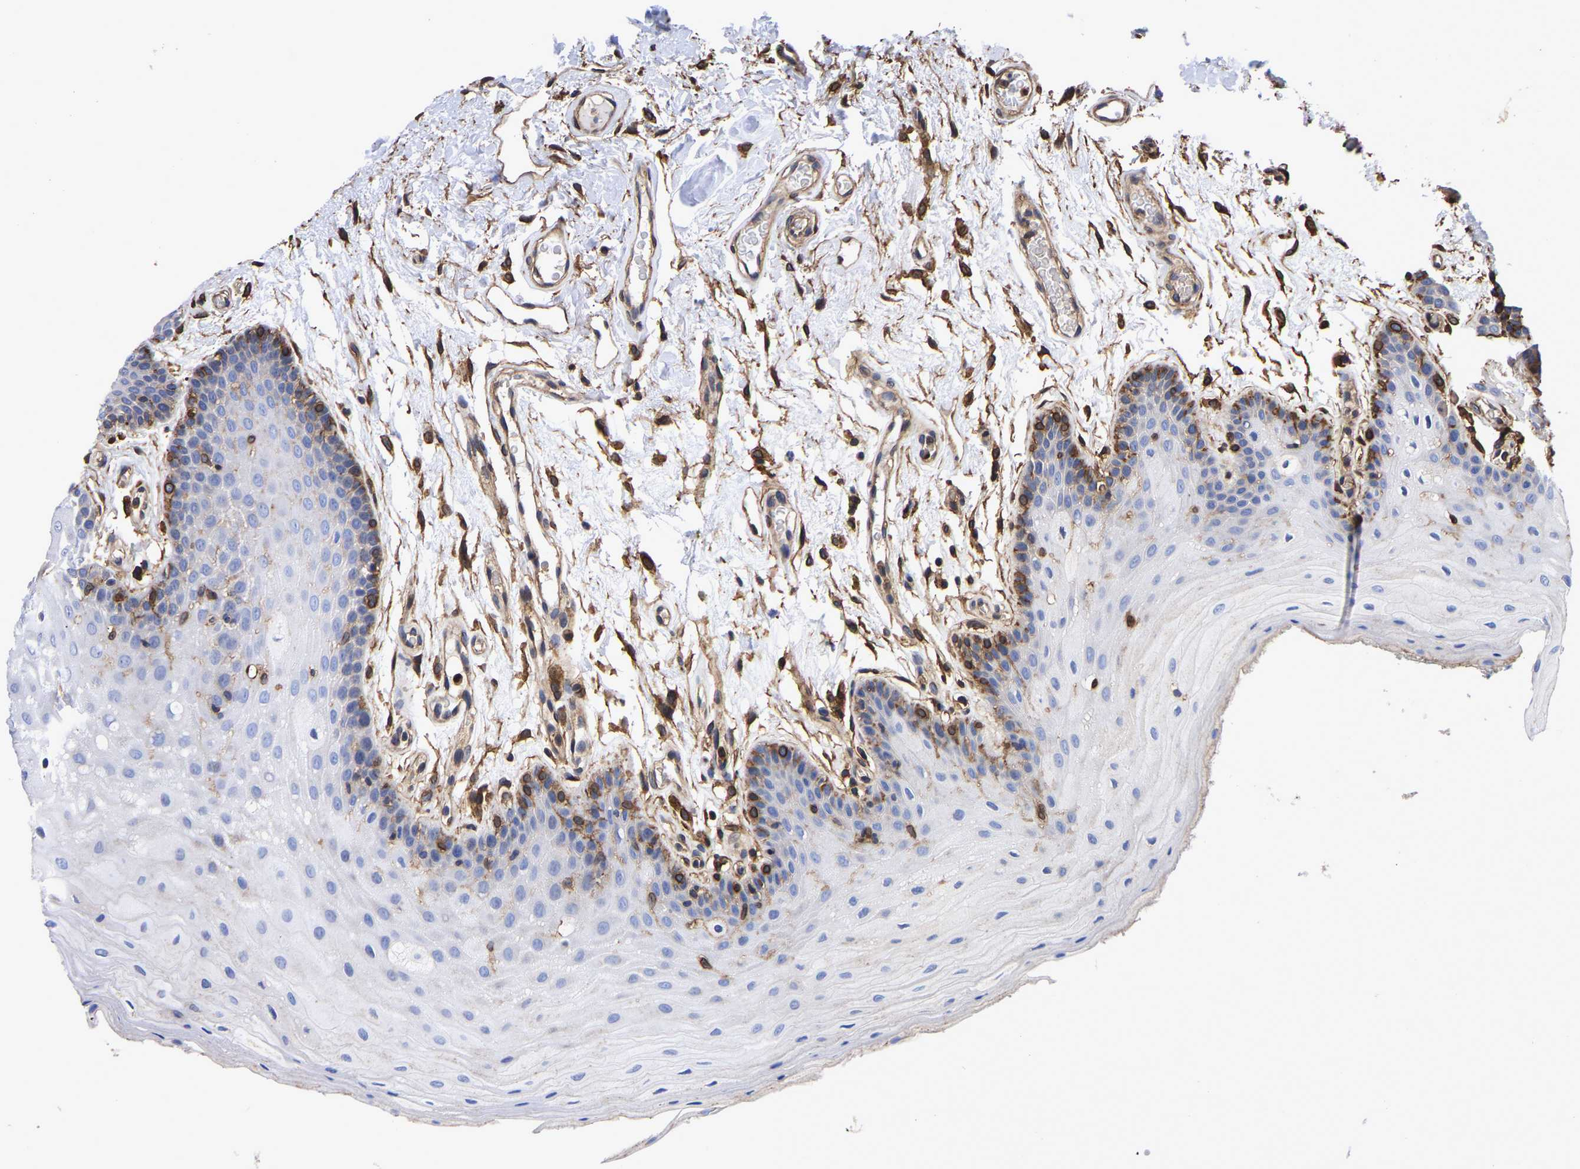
{"staining": {"intensity": "negative", "quantity": "none", "location": "none"}, "tissue": "oral mucosa", "cell_type": "Squamous epithelial cells", "image_type": "normal", "snomed": [{"axis": "morphology", "description": "Normal tissue, NOS"}, {"axis": "morphology", "description": "Squamous cell carcinoma, NOS"}, {"axis": "topography", "description": "Oral tissue"}, {"axis": "topography", "description": "Head-Neck"}], "caption": "This is a photomicrograph of immunohistochemistry staining of normal oral mucosa, which shows no expression in squamous epithelial cells.", "gene": "LIF", "patient": {"sex": "male", "age": 71}}